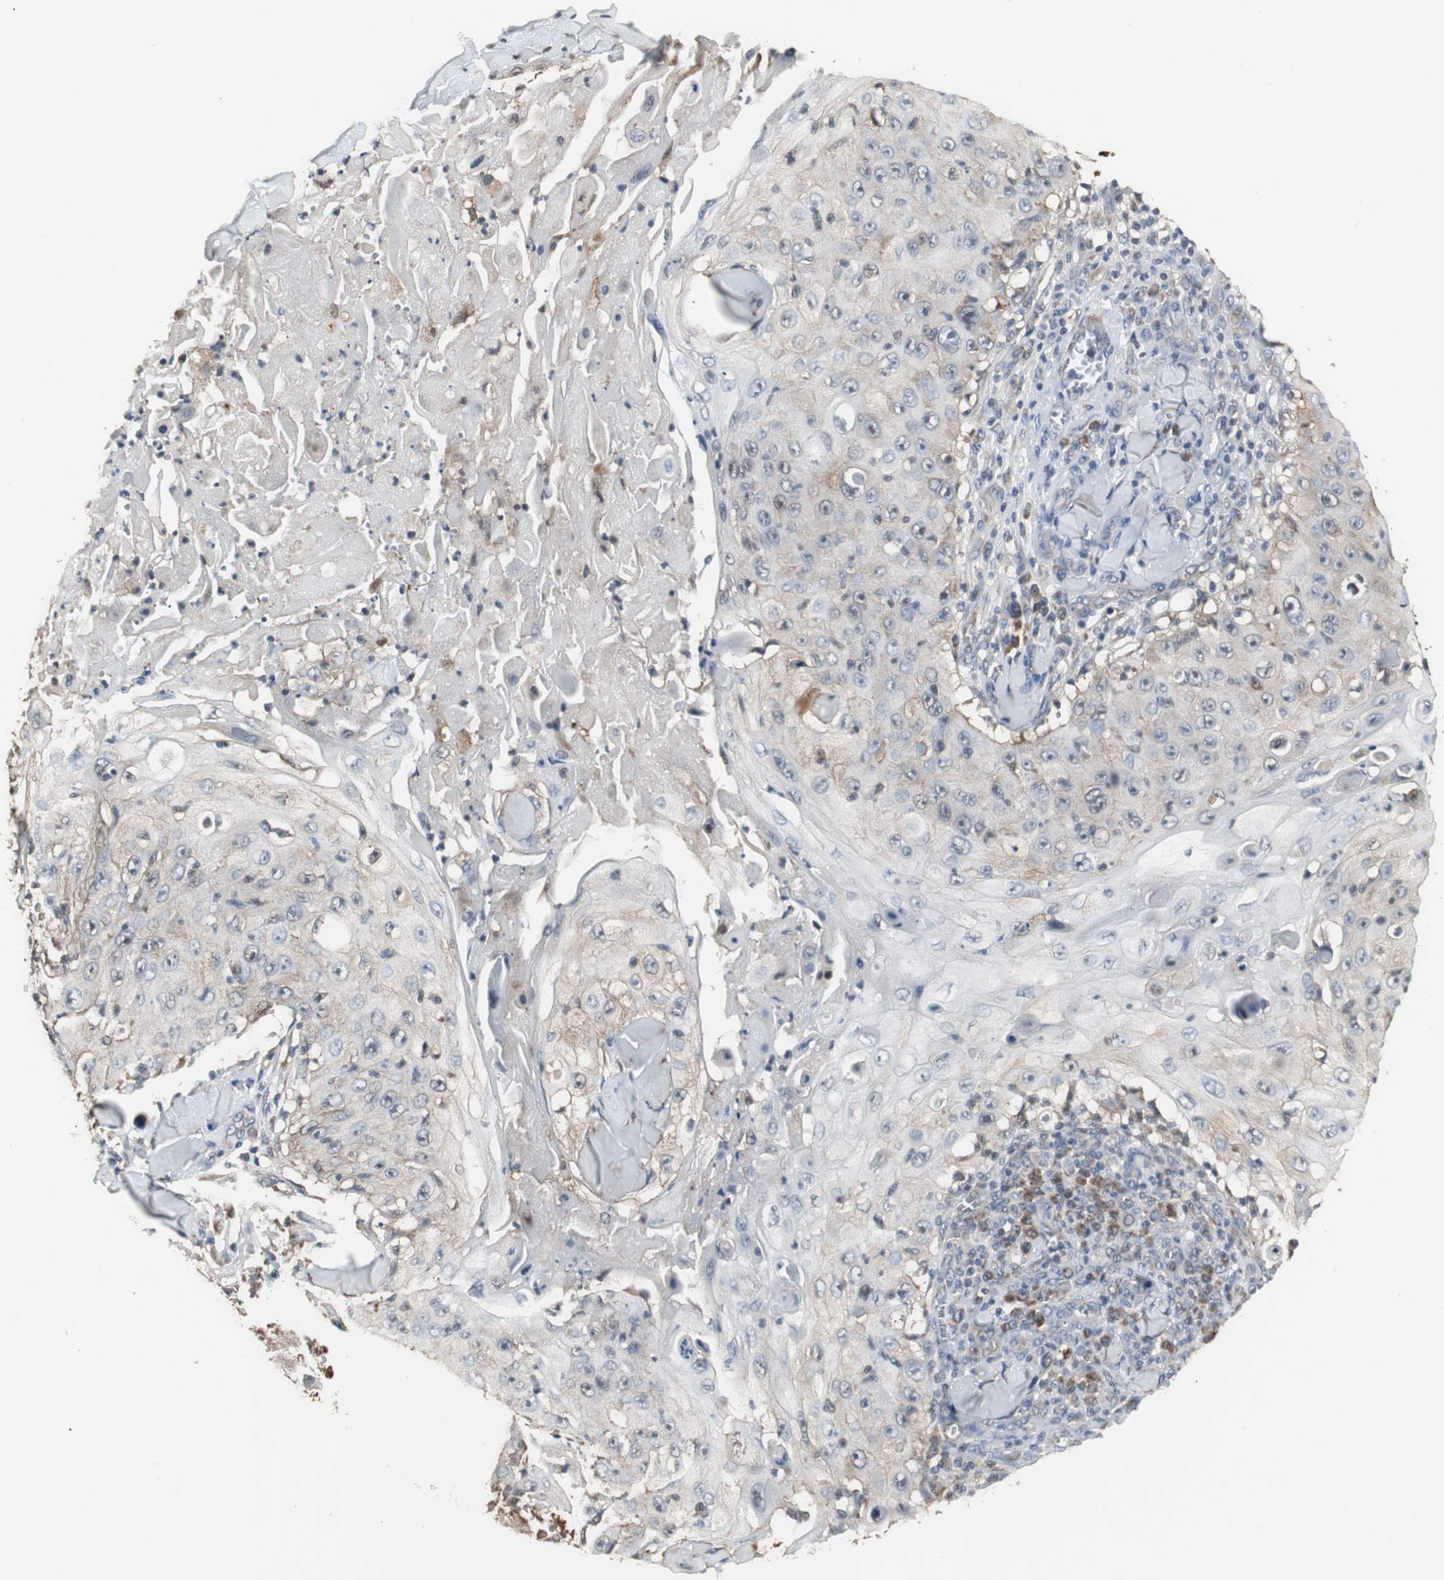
{"staining": {"intensity": "weak", "quantity": "<25%", "location": "cytoplasmic/membranous"}, "tissue": "skin cancer", "cell_type": "Tumor cells", "image_type": "cancer", "snomed": [{"axis": "morphology", "description": "Squamous cell carcinoma, NOS"}, {"axis": "topography", "description": "Skin"}], "caption": "Immunohistochemistry (IHC) histopathology image of neoplastic tissue: skin squamous cell carcinoma stained with DAB (3,3'-diaminobenzidine) exhibits no significant protein positivity in tumor cells.", "gene": "ZSCAN22", "patient": {"sex": "male", "age": 86}}